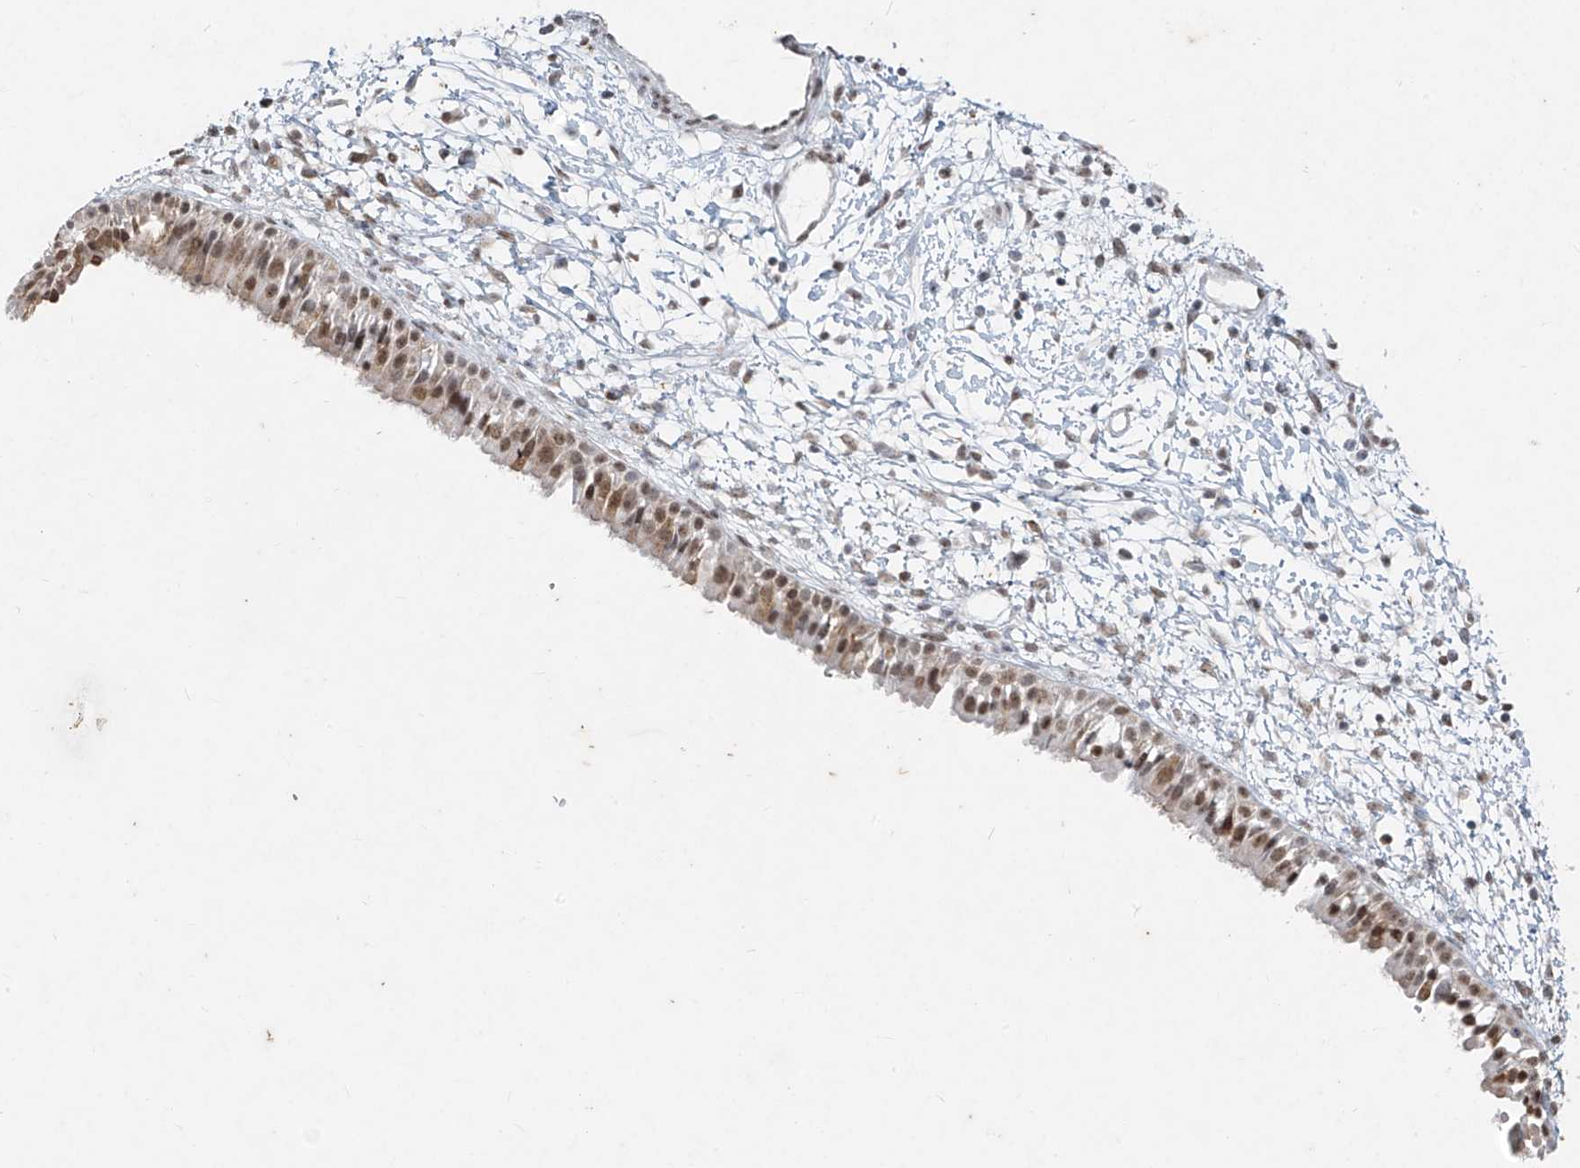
{"staining": {"intensity": "moderate", "quantity": ">75%", "location": "cytoplasmic/membranous,nuclear"}, "tissue": "nasopharynx", "cell_type": "Respiratory epithelial cells", "image_type": "normal", "snomed": [{"axis": "morphology", "description": "Normal tissue, NOS"}, {"axis": "topography", "description": "Nasopharynx"}], "caption": "Immunohistochemical staining of unremarkable nasopharynx demonstrates moderate cytoplasmic/membranous,nuclear protein staining in approximately >75% of respiratory epithelial cells. The staining was performed using DAB to visualize the protein expression in brown, while the nuclei were stained in blue with hematoxylin (Magnification: 20x).", "gene": "TFEC", "patient": {"sex": "male", "age": 22}}